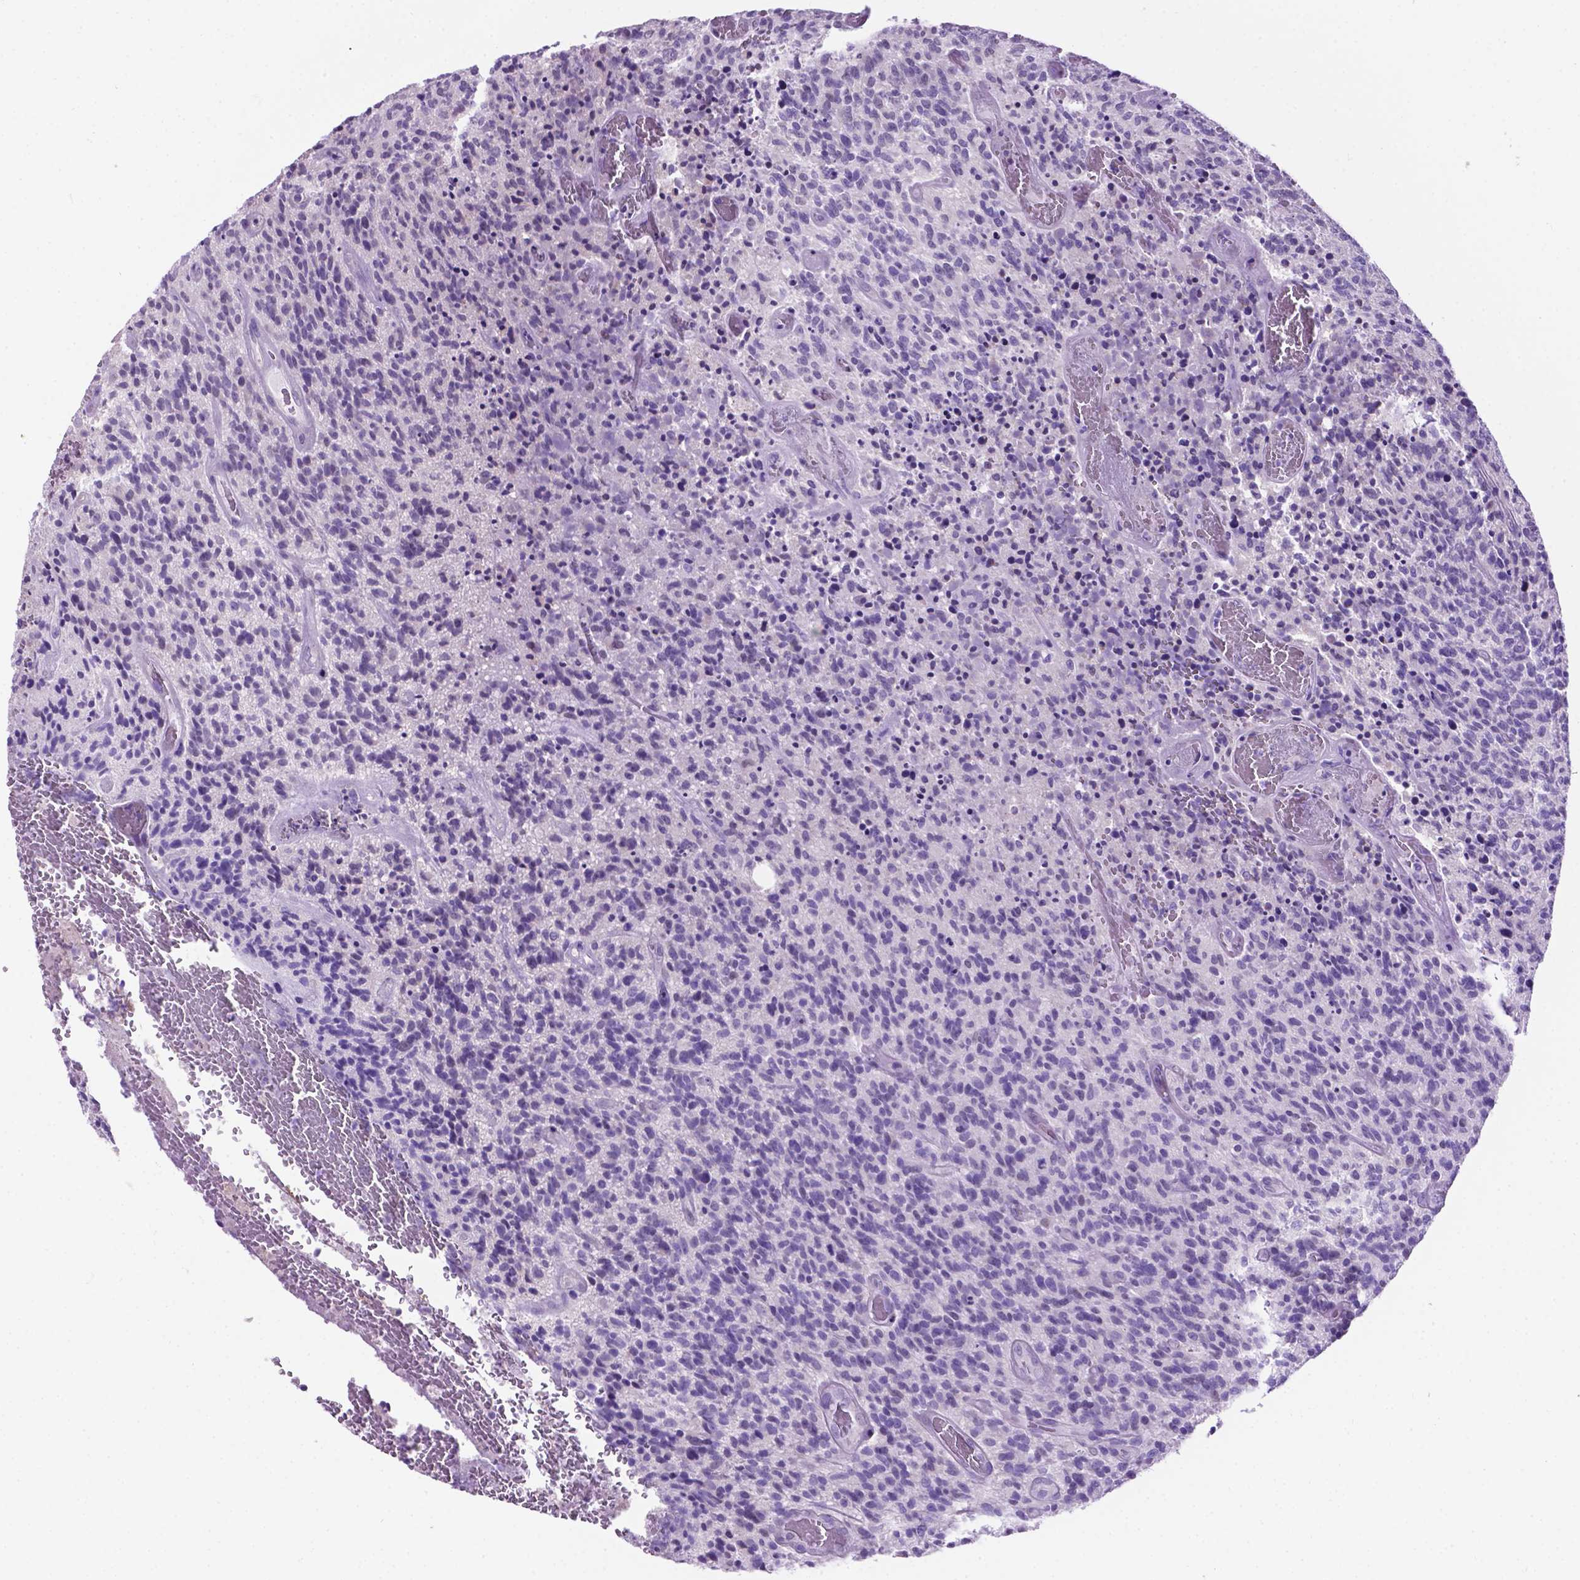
{"staining": {"intensity": "negative", "quantity": "none", "location": "none"}, "tissue": "glioma", "cell_type": "Tumor cells", "image_type": "cancer", "snomed": [{"axis": "morphology", "description": "Glioma, malignant, High grade"}, {"axis": "topography", "description": "Brain"}], "caption": "Protein analysis of malignant glioma (high-grade) displays no significant expression in tumor cells.", "gene": "TMEM210", "patient": {"sex": "male", "age": 76}}